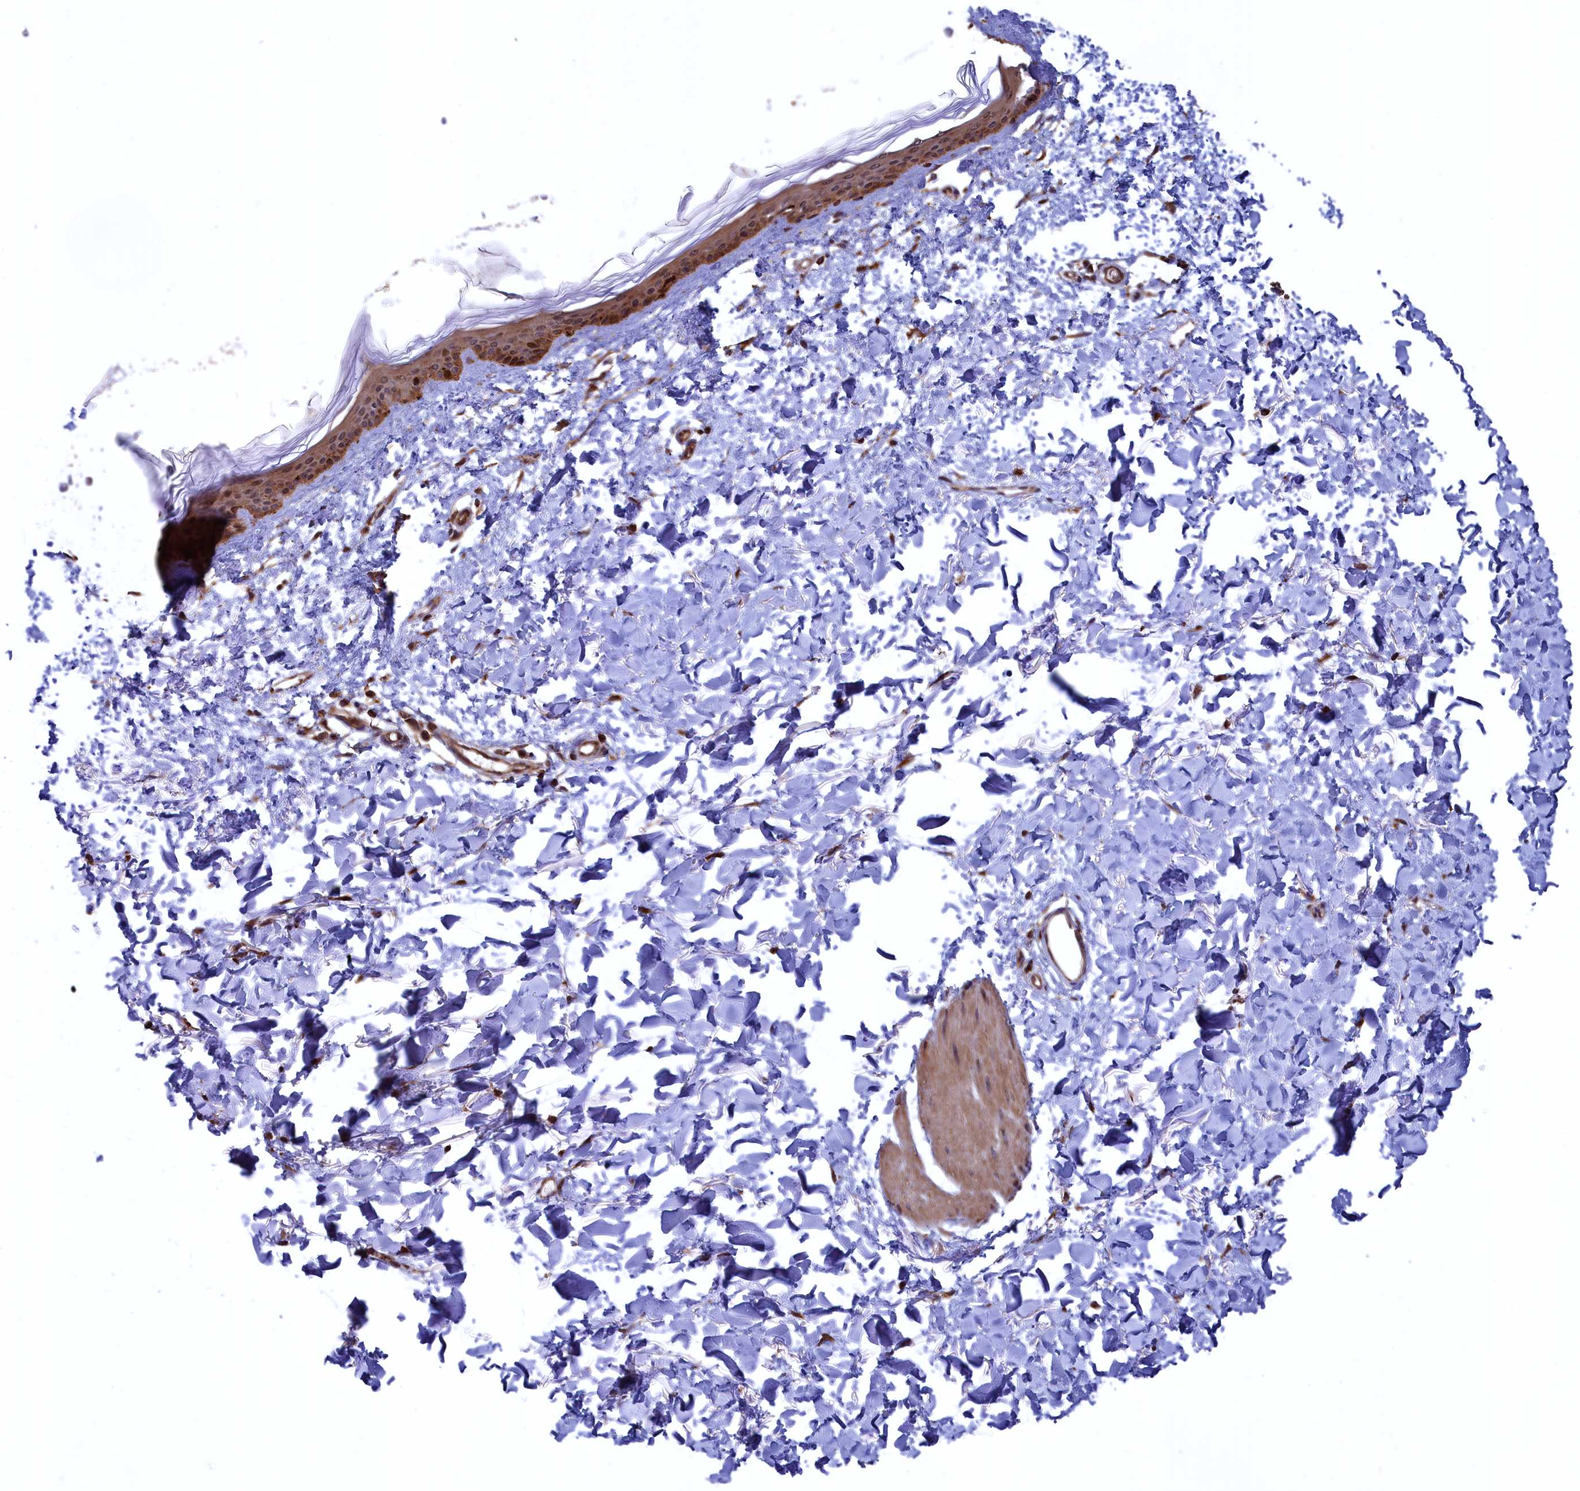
{"staining": {"intensity": "moderate", "quantity": ">75%", "location": "cytoplasmic/membranous"}, "tissue": "skin", "cell_type": "Fibroblasts", "image_type": "normal", "snomed": [{"axis": "morphology", "description": "Normal tissue, NOS"}, {"axis": "topography", "description": "Skin"}], "caption": "Benign skin exhibits moderate cytoplasmic/membranous positivity in about >75% of fibroblasts, visualized by immunohistochemistry.", "gene": "PLA2G4C", "patient": {"sex": "female", "age": 58}}